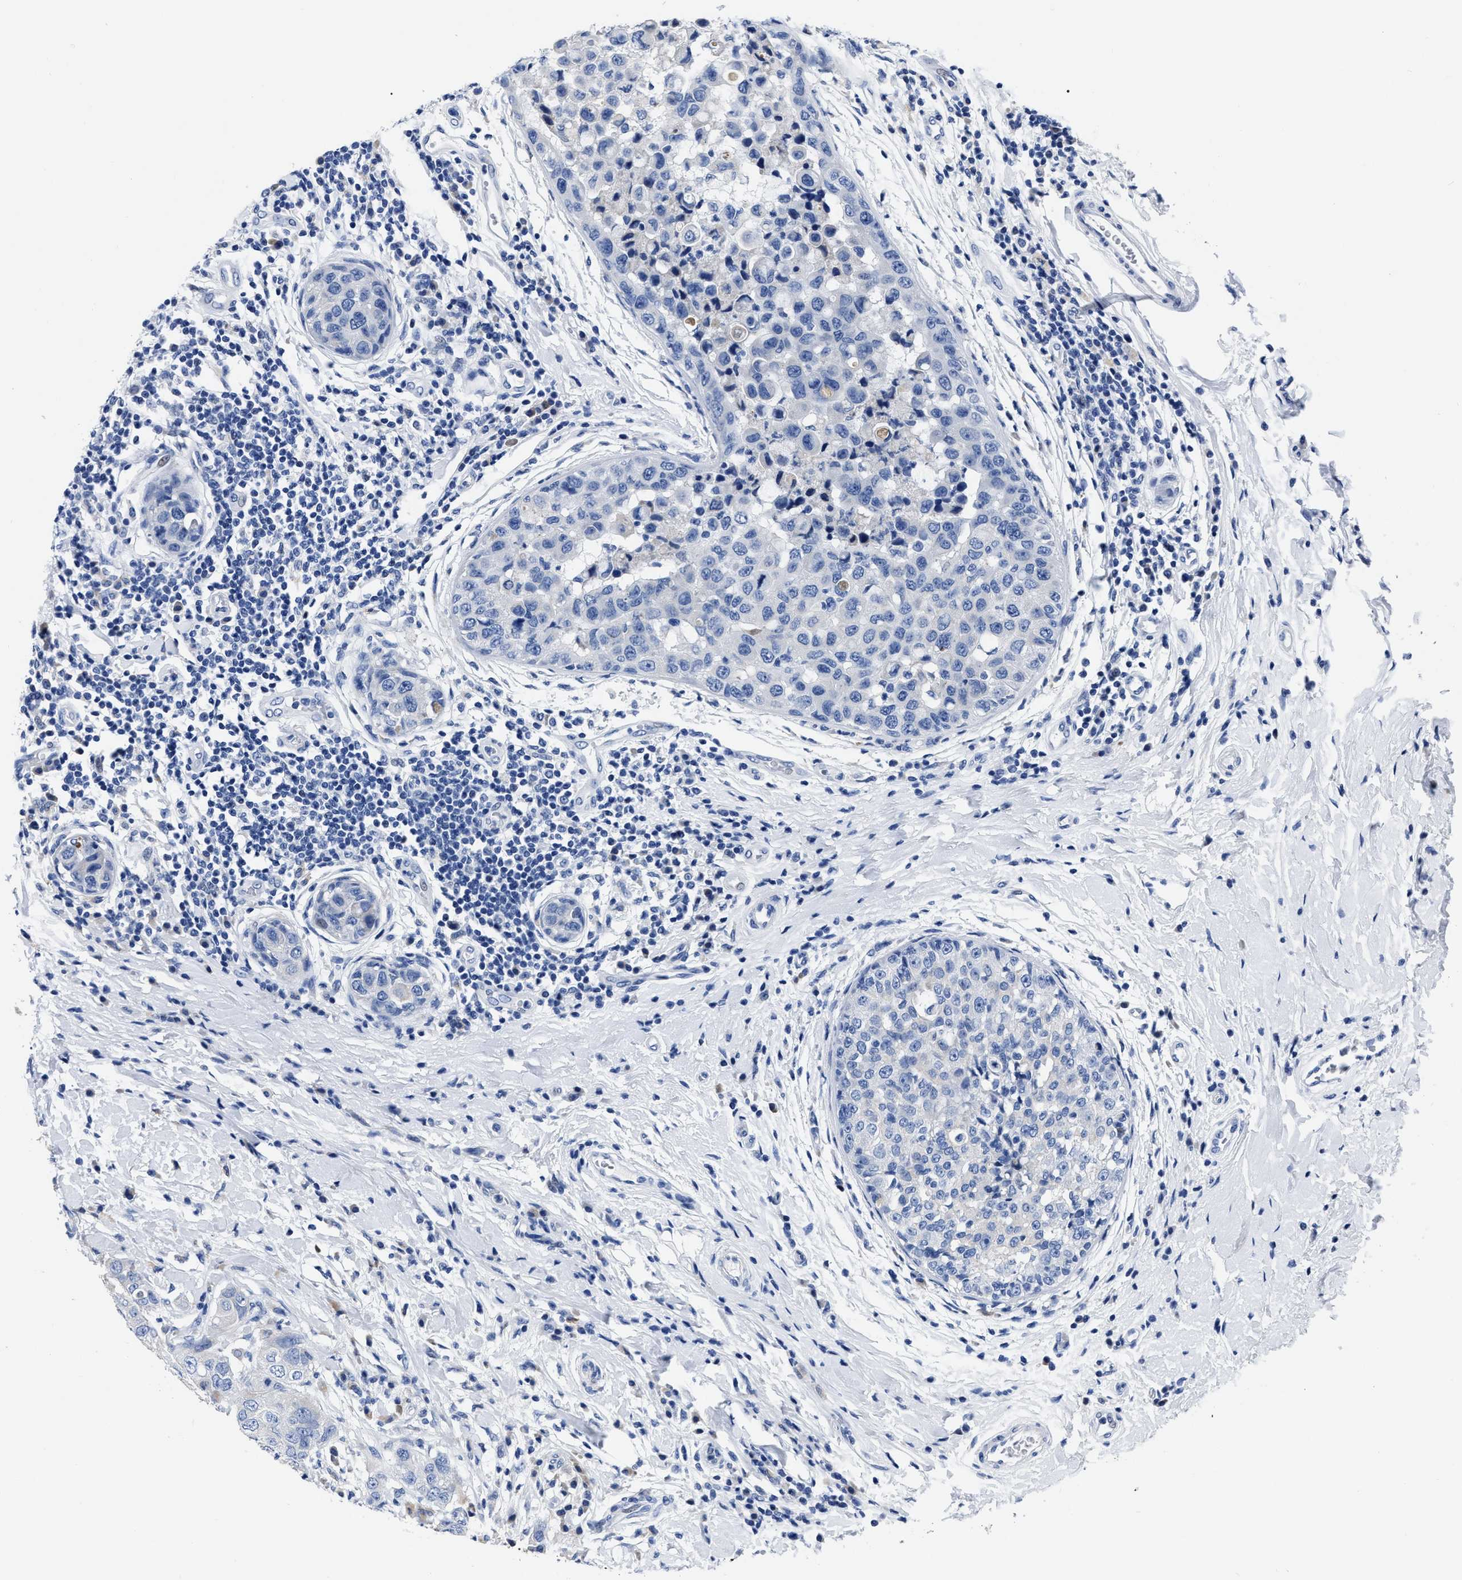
{"staining": {"intensity": "negative", "quantity": "none", "location": "none"}, "tissue": "breast cancer", "cell_type": "Tumor cells", "image_type": "cancer", "snomed": [{"axis": "morphology", "description": "Duct carcinoma"}, {"axis": "topography", "description": "Breast"}], "caption": "Tumor cells show no significant protein staining in breast intraductal carcinoma.", "gene": "MOV10L1", "patient": {"sex": "female", "age": 27}}